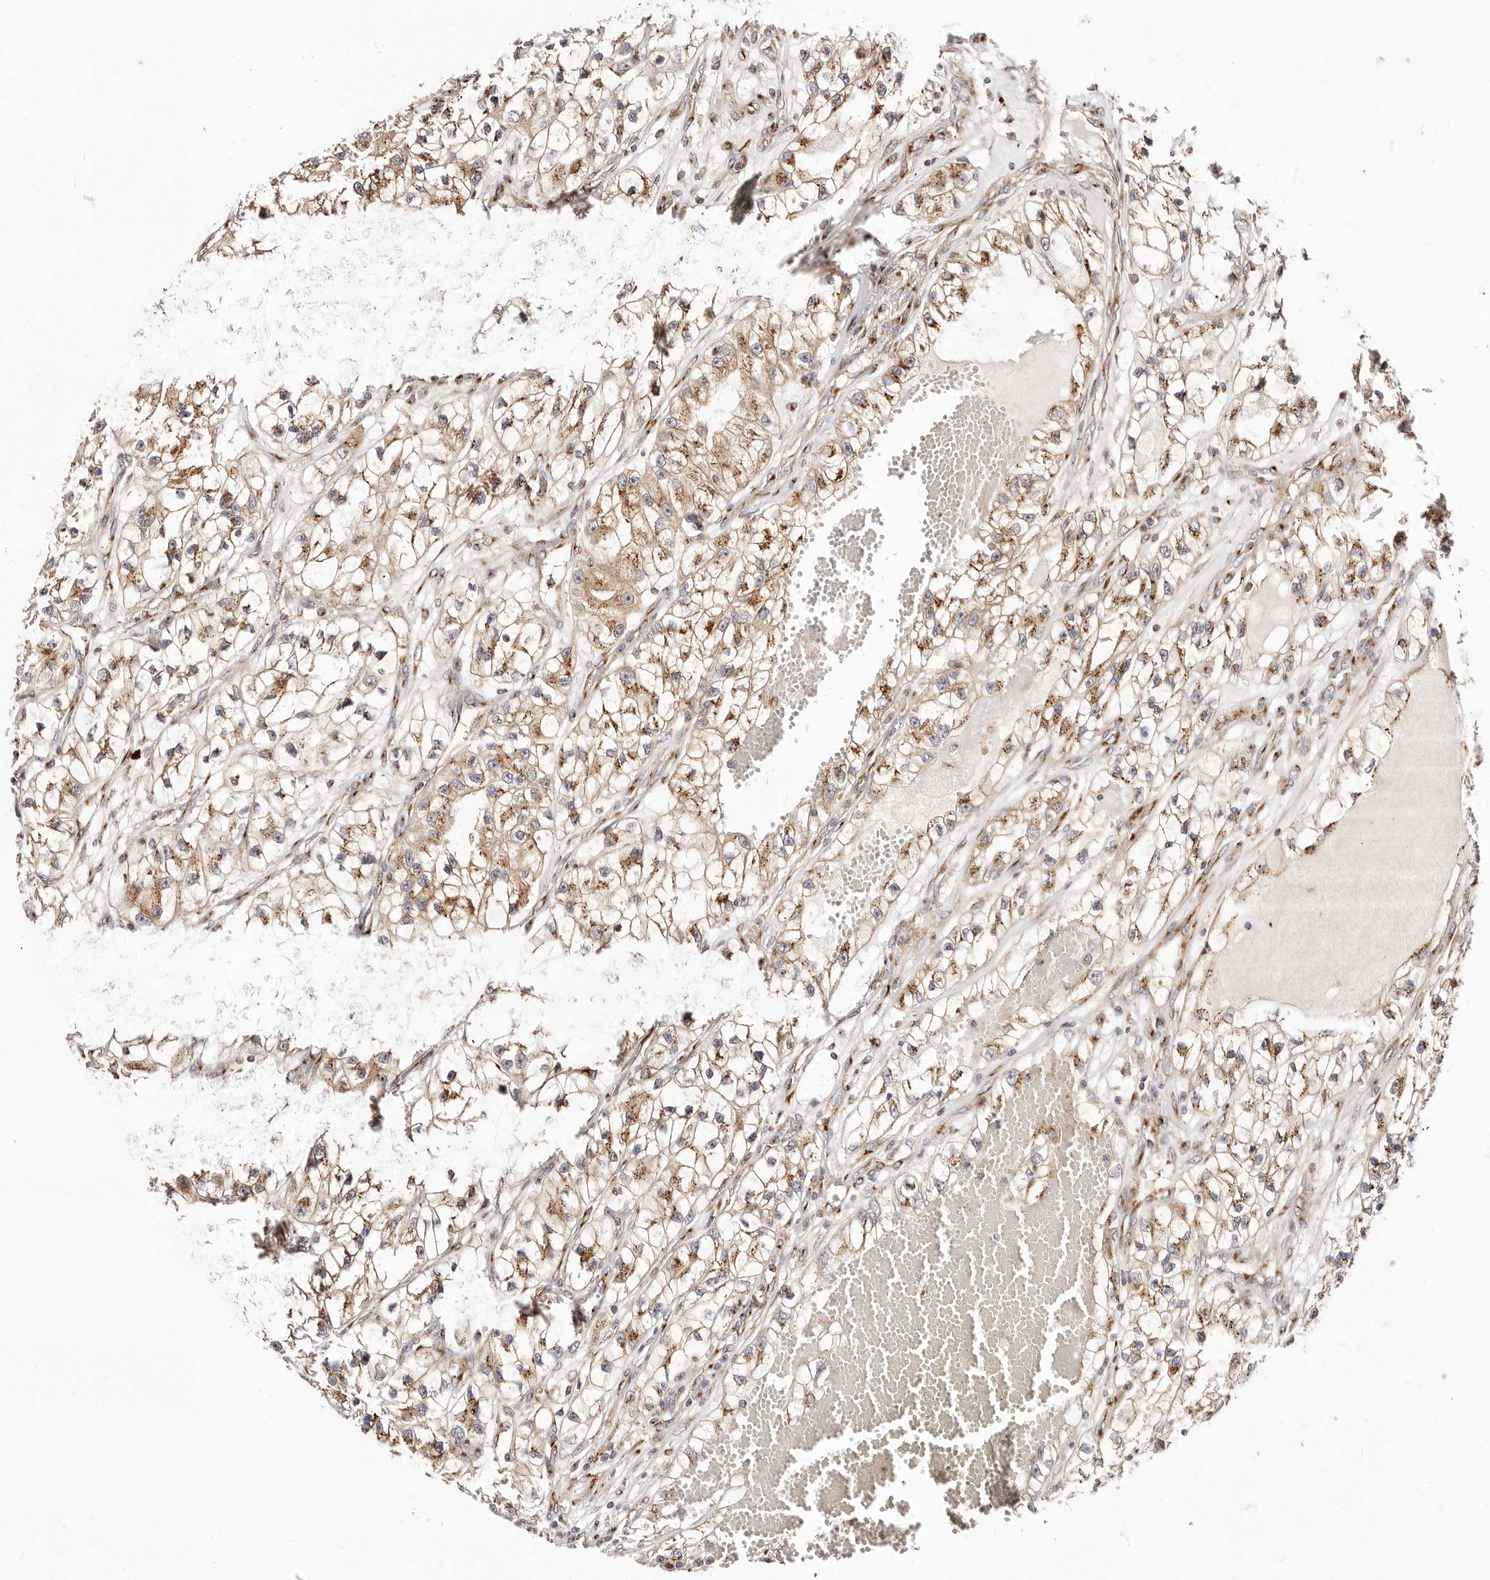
{"staining": {"intensity": "moderate", "quantity": ">75%", "location": "cytoplasmic/membranous"}, "tissue": "renal cancer", "cell_type": "Tumor cells", "image_type": "cancer", "snomed": [{"axis": "morphology", "description": "Adenocarcinoma, NOS"}, {"axis": "topography", "description": "Kidney"}], "caption": "Moderate cytoplasmic/membranous protein expression is identified in approximately >75% of tumor cells in renal cancer.", "gene": "MAPK6", "patient": {"sex": "female", "age": 57}}